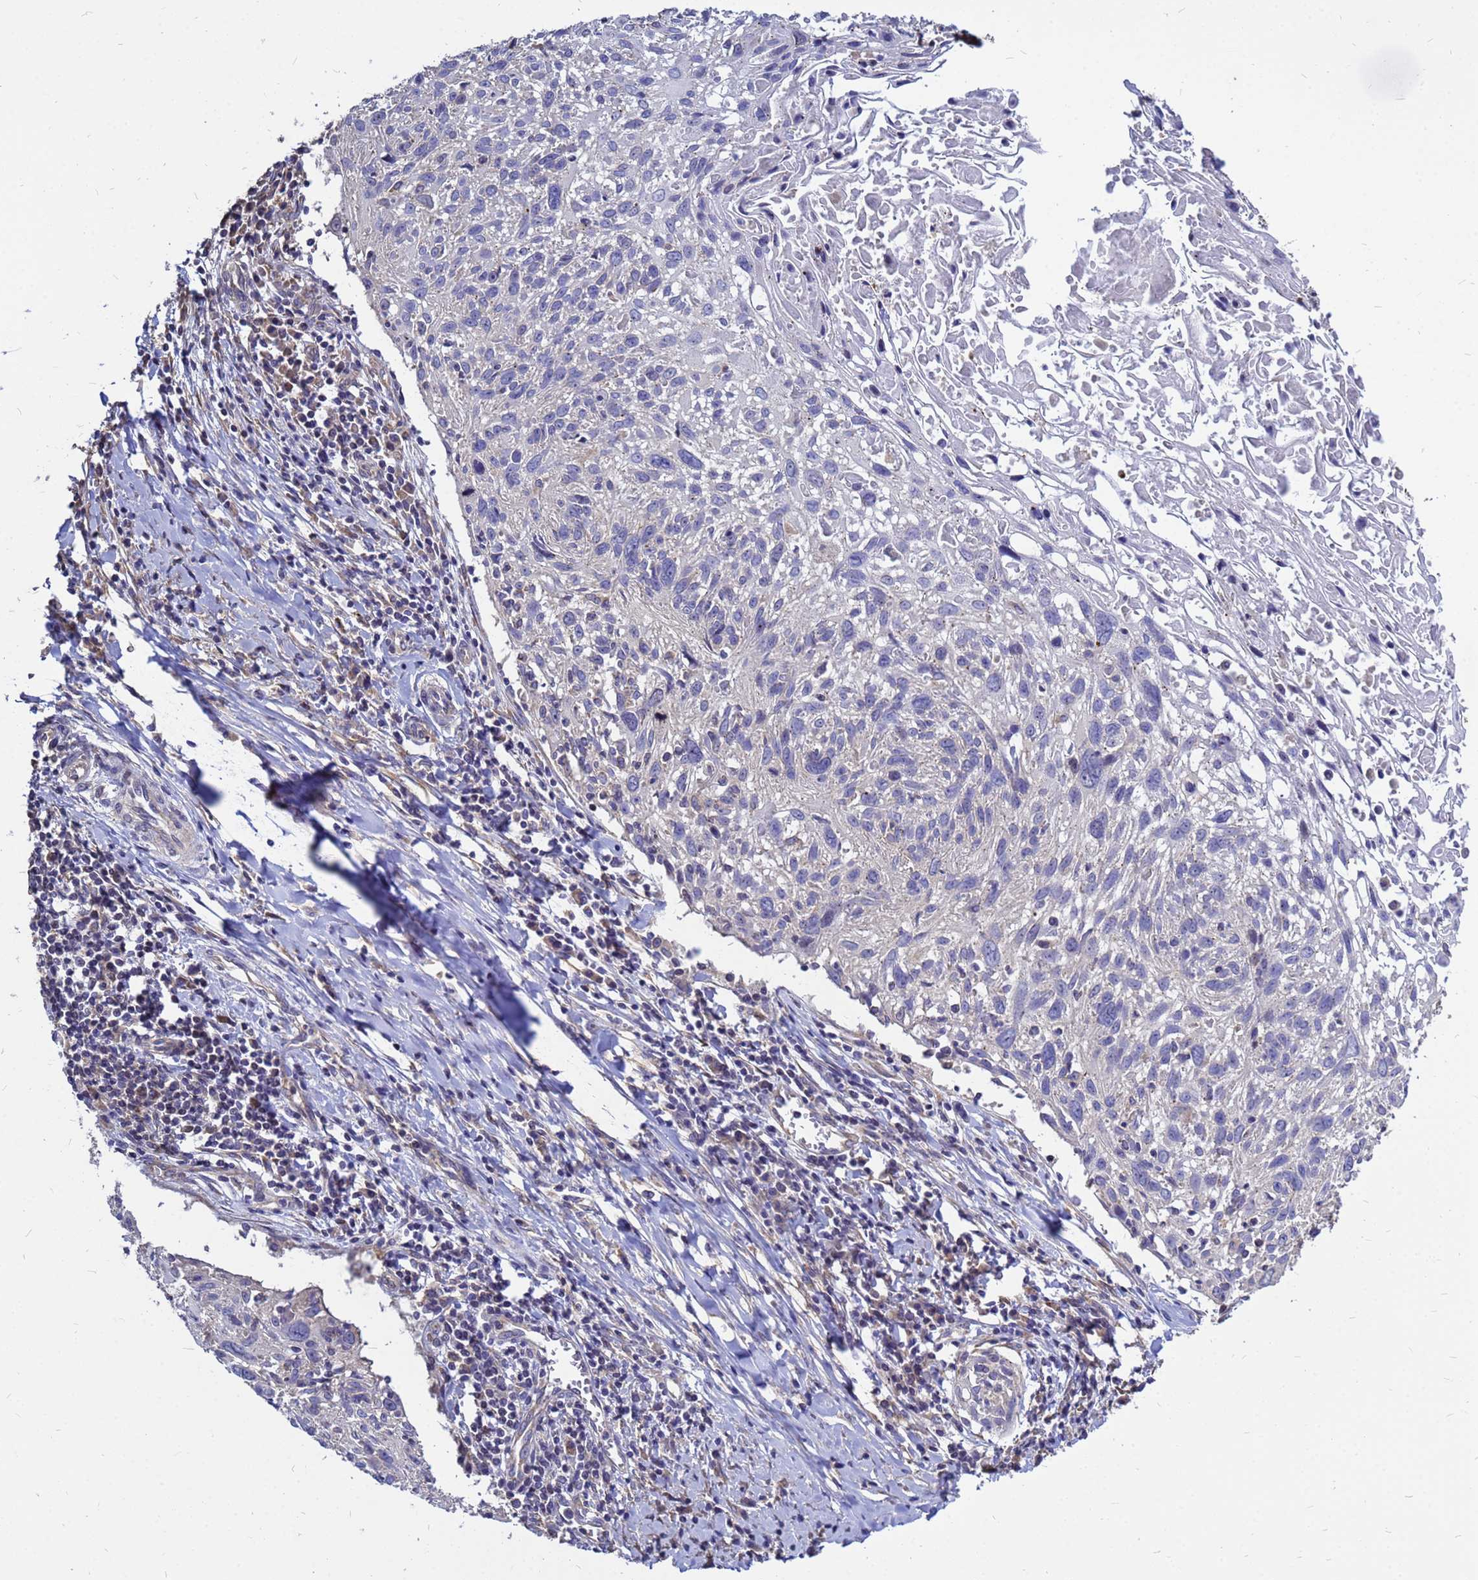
{"staining": {"intensity": "negative", "quantity": "none", "location": "none"}, "tissue": "cervical cancer", "cell_type": "Tumor cells", "image_type": "cancer", "snomed": [{"axis": "morphology", "description": "Squamous cell carcinoma, NOS"}, {"axis": "topography", "description": "Cervix"}], "caption": "Tumor cells are negative for brown protein staining in squamous cell carcinoma (cervical).", "gene": "MOB2", "patient": {"sex": "female", "age": 51}}